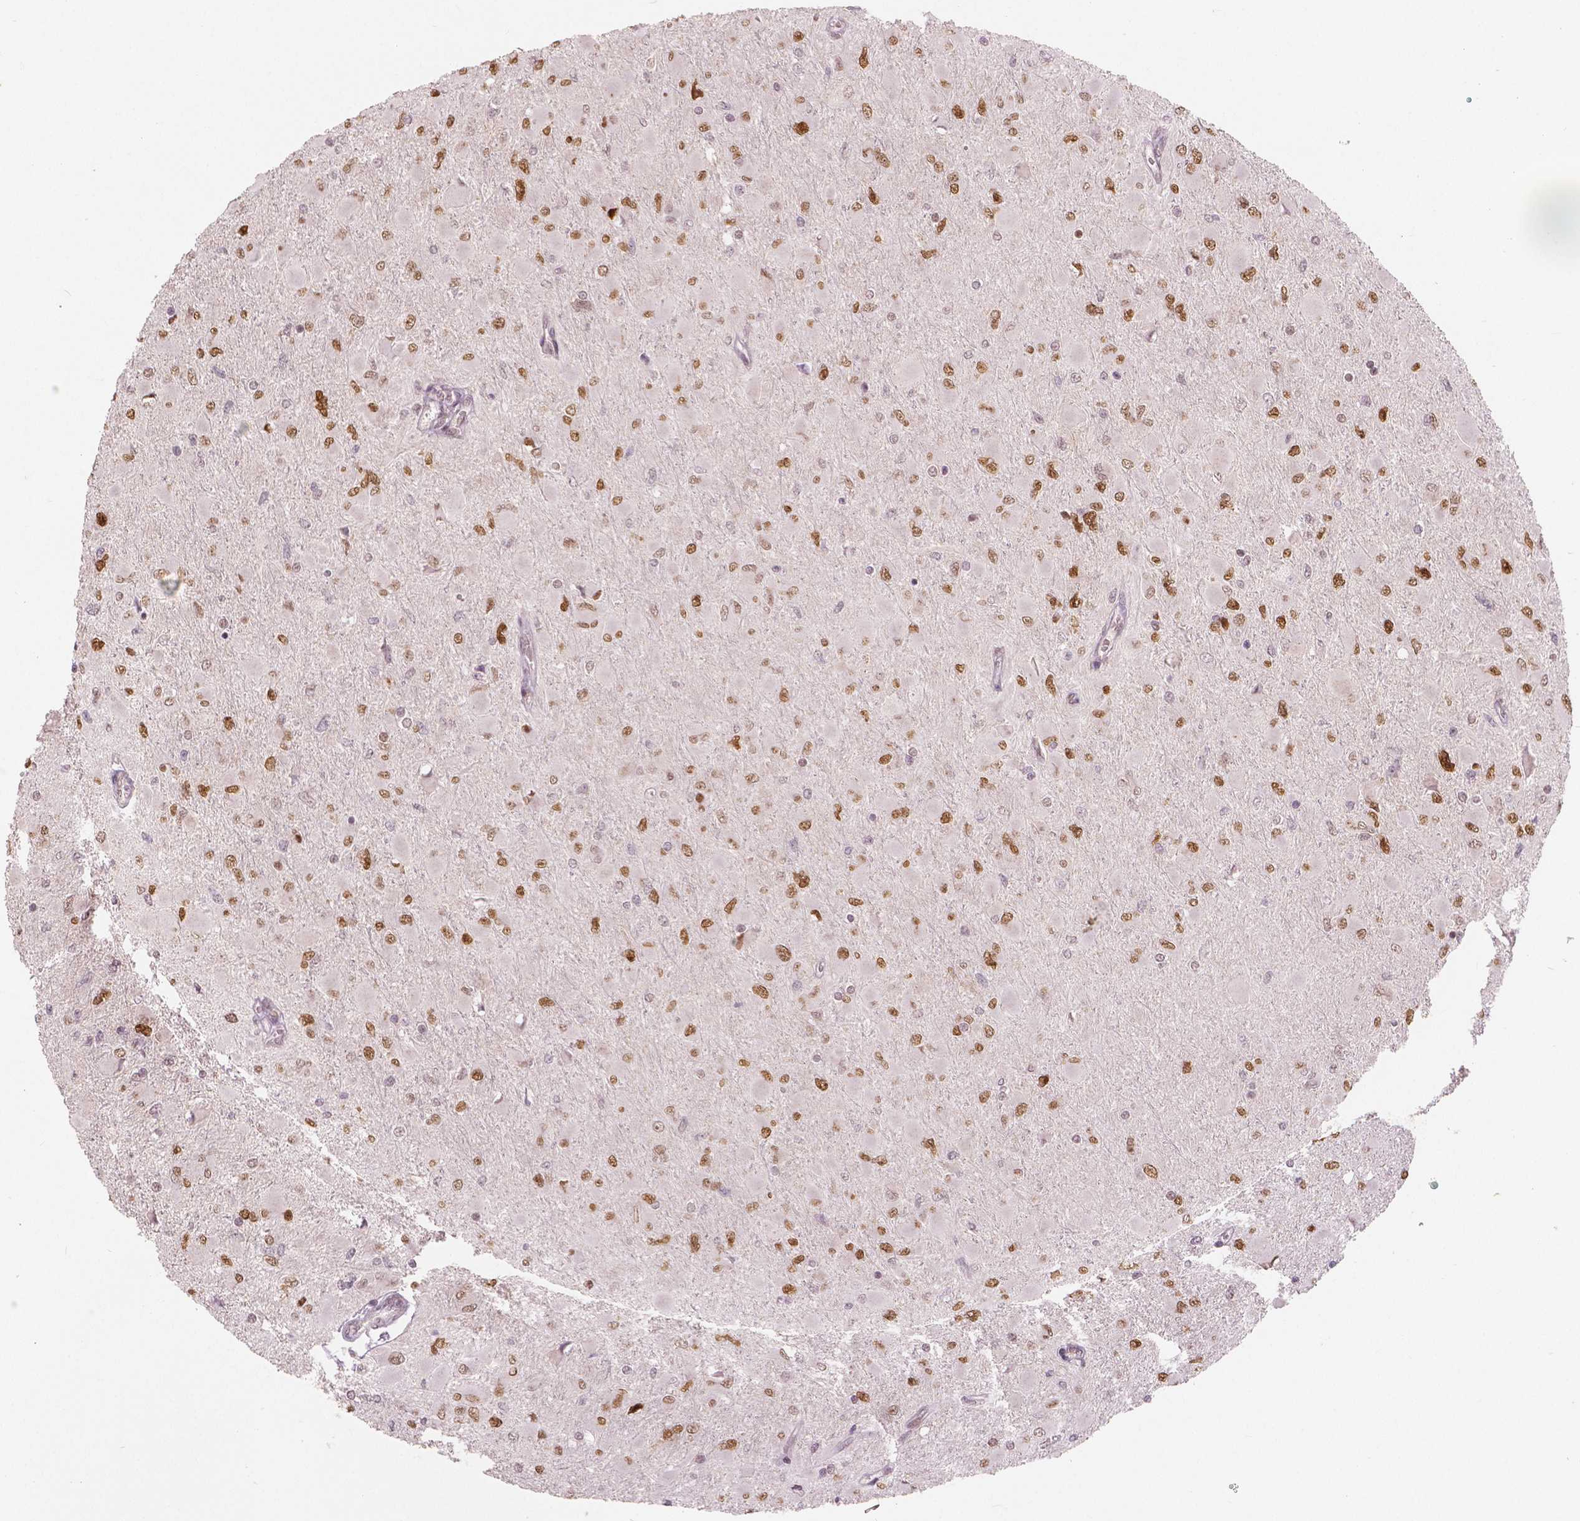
{"staining": {"intensity": "moderate", "quantity": ">75%", "location": "nuclear"}, "tissue": "glioma", "cell_type": "Tumor cells", "image_type": "cancer", "snomed": [{"axis": "morphology", "description": "Glioma, malignant, High grade"}, {"axis": "topography", "description": "Cerebral cortex"}], "caption": "Malignant glioma (high-grade) tissue displays moderate nuclear staining in approximately >75% of tumor cells, visualized by immunohistochemistry.", "gene": "NSD2", "patient": {"sex": "female", "age": 36}}